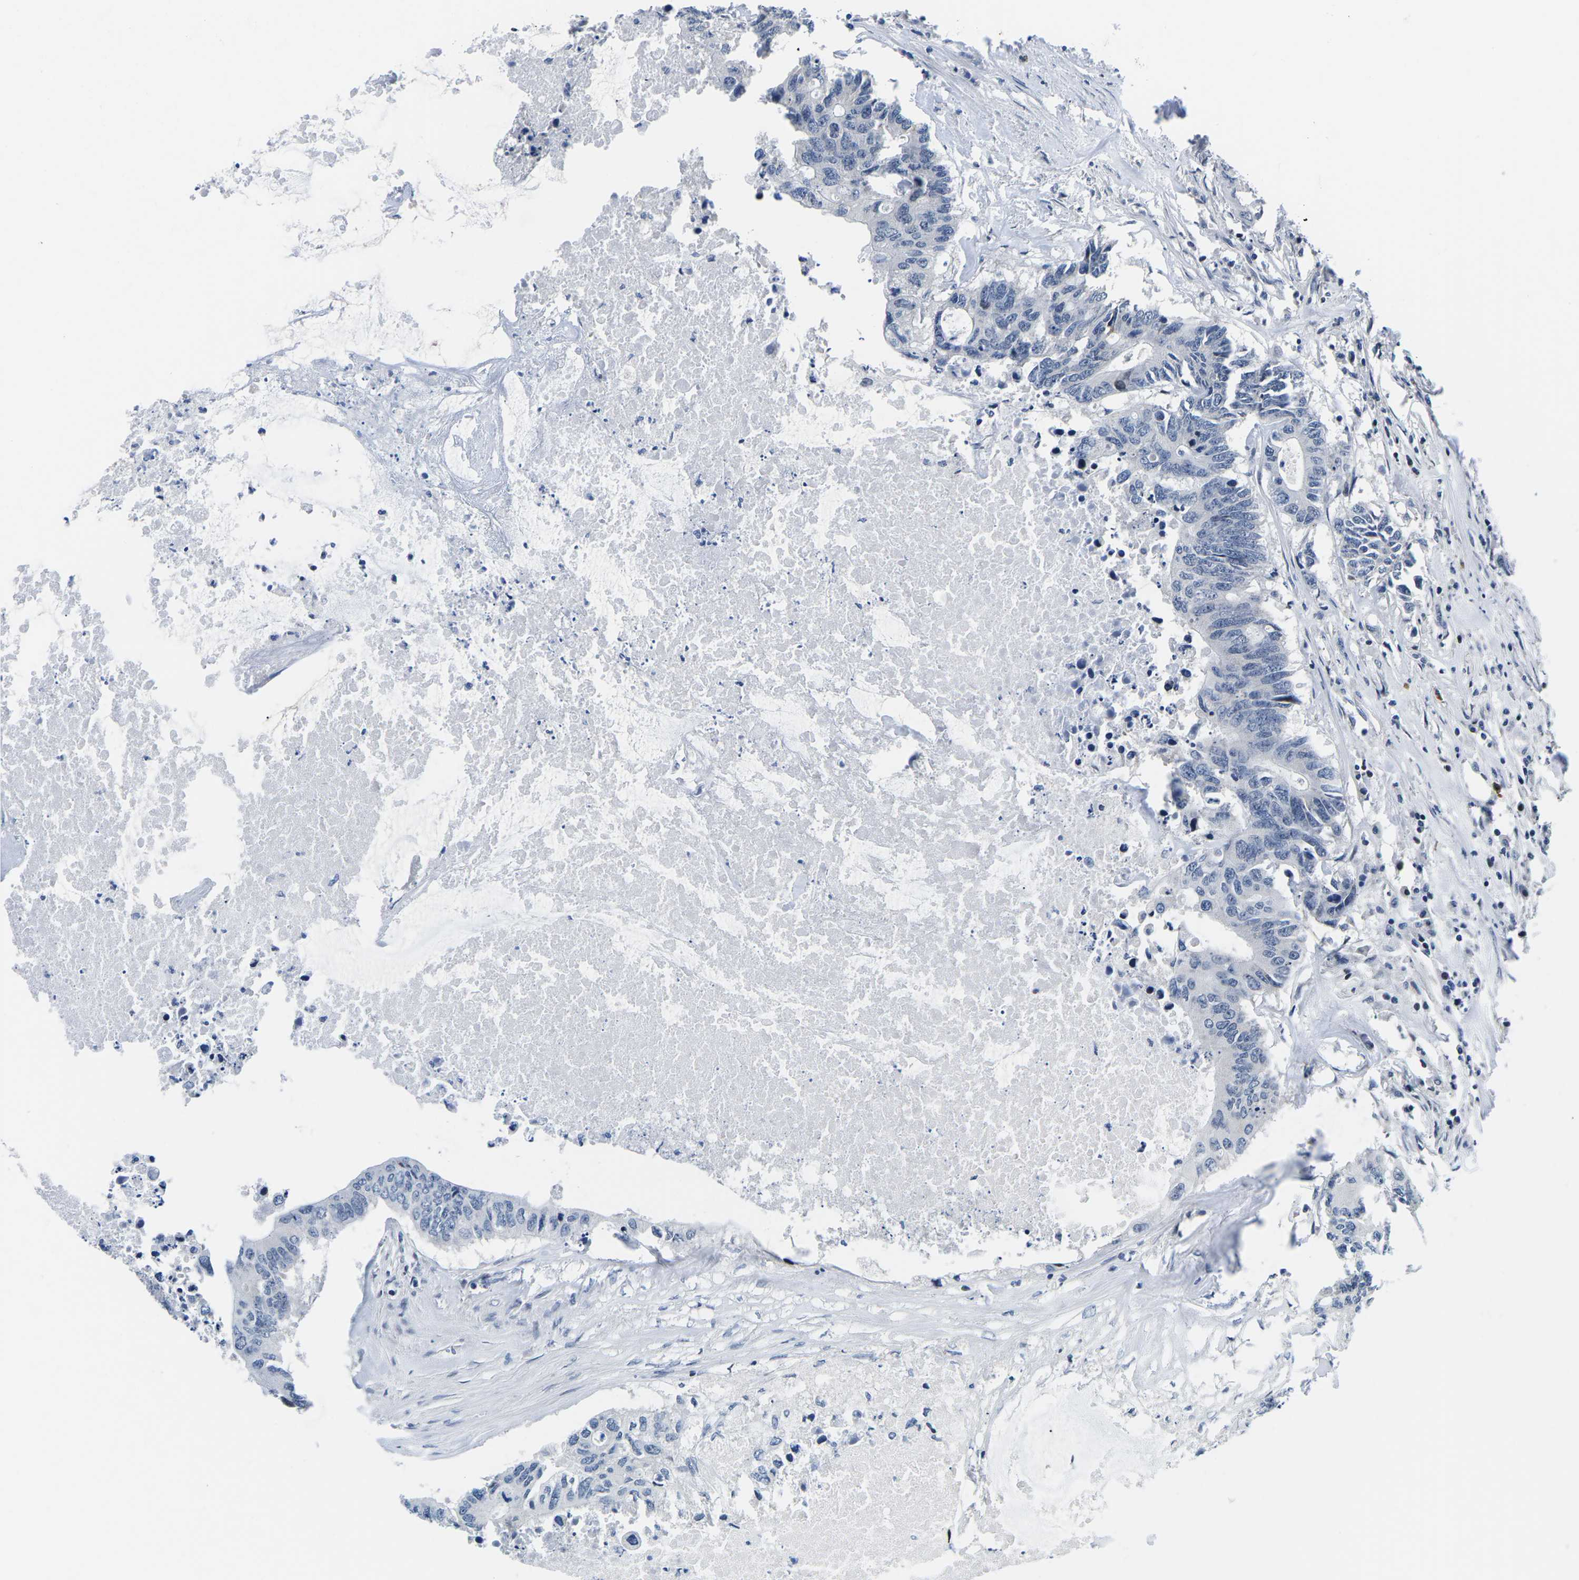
{"staining": {"intensity": "negative", "quantity": "none", "location": "none"}, "tissue": "colorectal cancer", "cell_type": "Tumor cells", "image_type": "cancer", "snomed": [{"axis": "morphology", "description": "Adenocarcinoma, NOS"}, {"axis": "topography", "description": "Colon"}], "caption": "Image shows no significant protein expression in tumor cells of colorectal cancer (adenocarcinoma). (Immunohistochemistry (ihc), brightfield microscopy, high magnification).", "gene": "CDC73", "patient": {"sex": "male", "age": 71}}